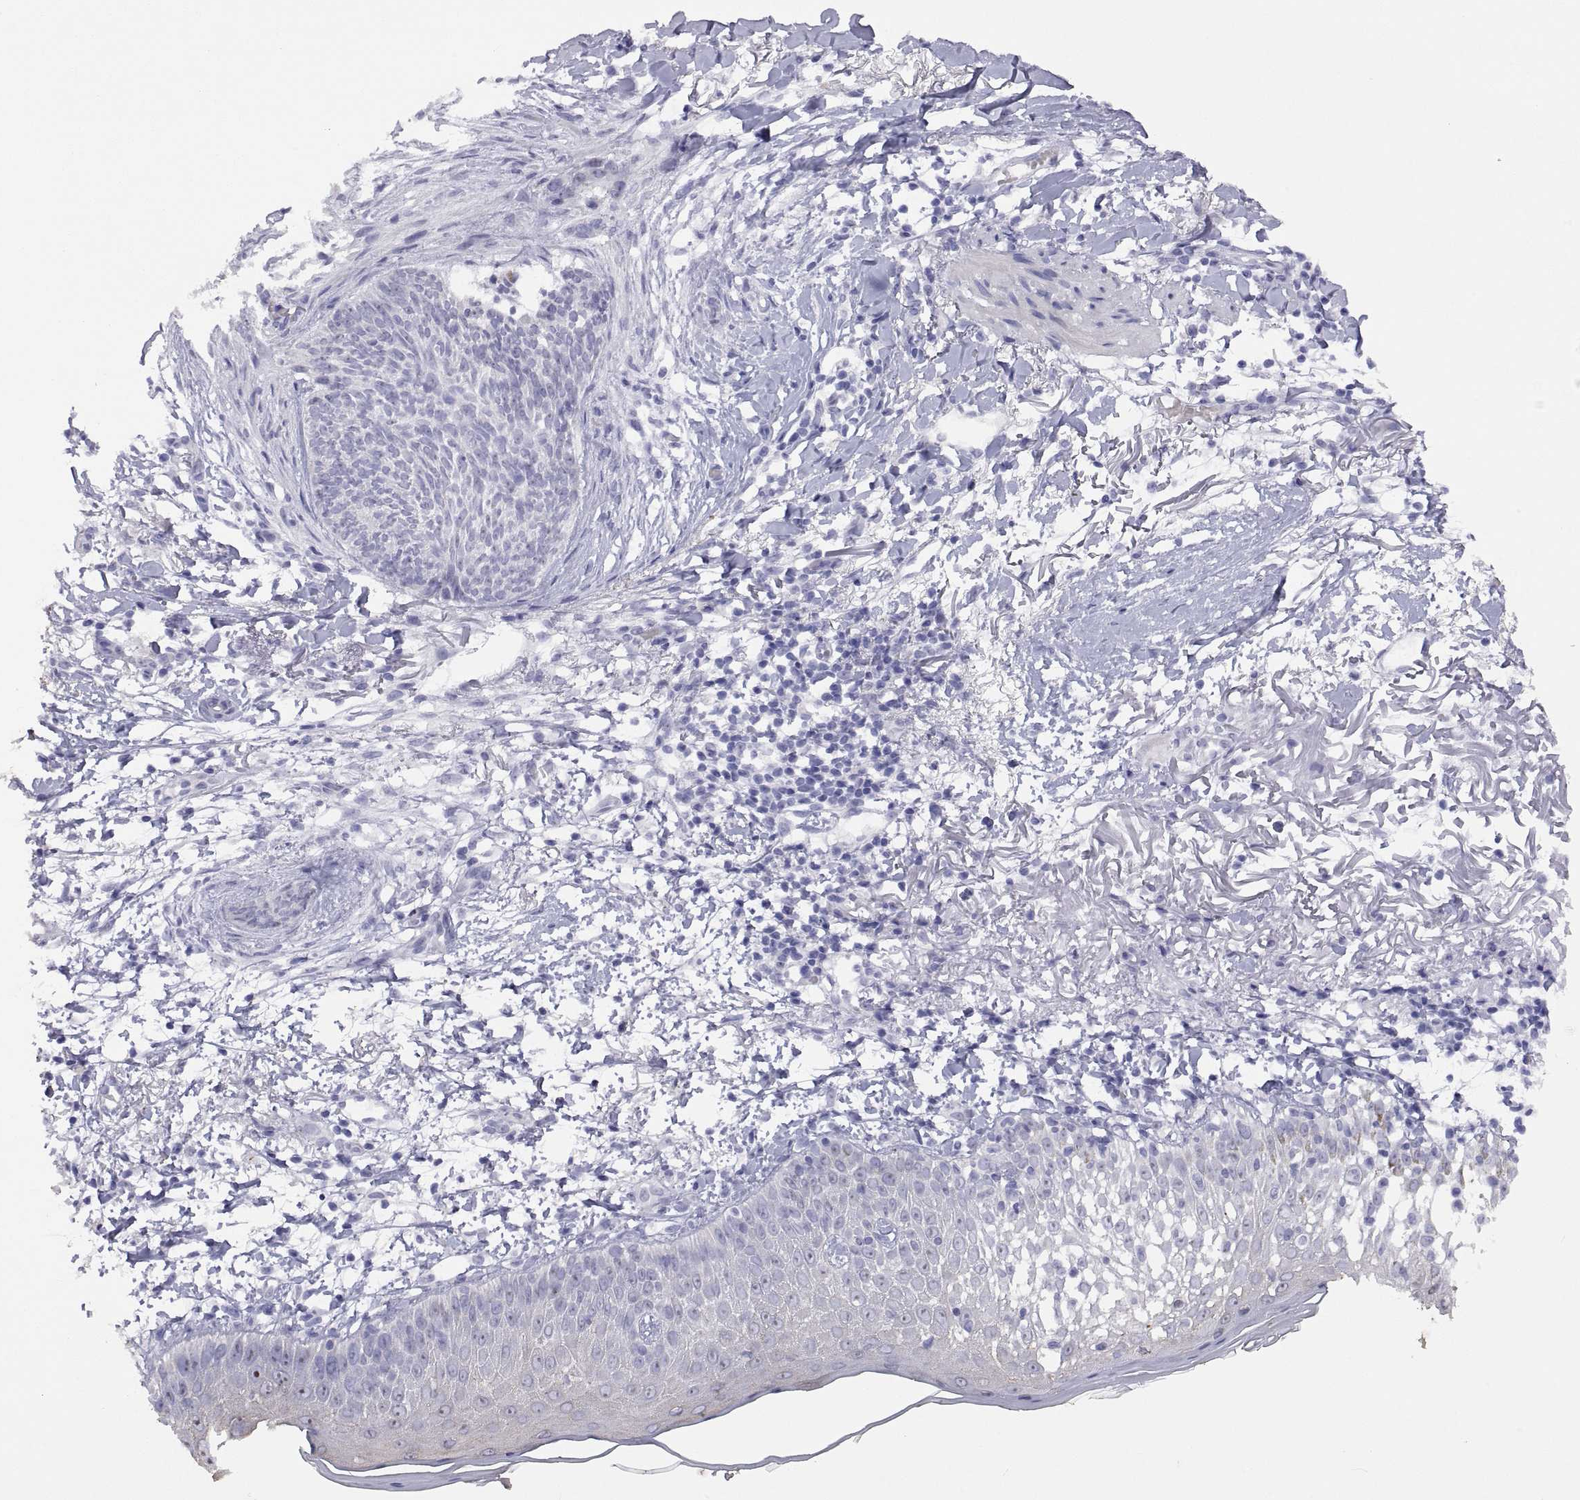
{"staining": {"intensity": "negative", "quantity": "none", "location": "none"}, "tissue": "skin cancer", "cell_type": "Tumor cells", "image_type": "cancer", "snomed": [{"axis": "morphology", "description": "Normal tissue, NOS"}, {"axis": "morphology", "description": "Basal cell carcinoma"}, {"axis": "topography", "description": "Skin"}], "caption": "Skin cancer (basal cell carcinoma) was stained to show a protein in brown. There is no significant staining in tumor cells. (Immunohistochemistry, brightfield microscopy, high magnification).", "gene": "VSX2", "patient": {"sex": "male", "age": 84}}